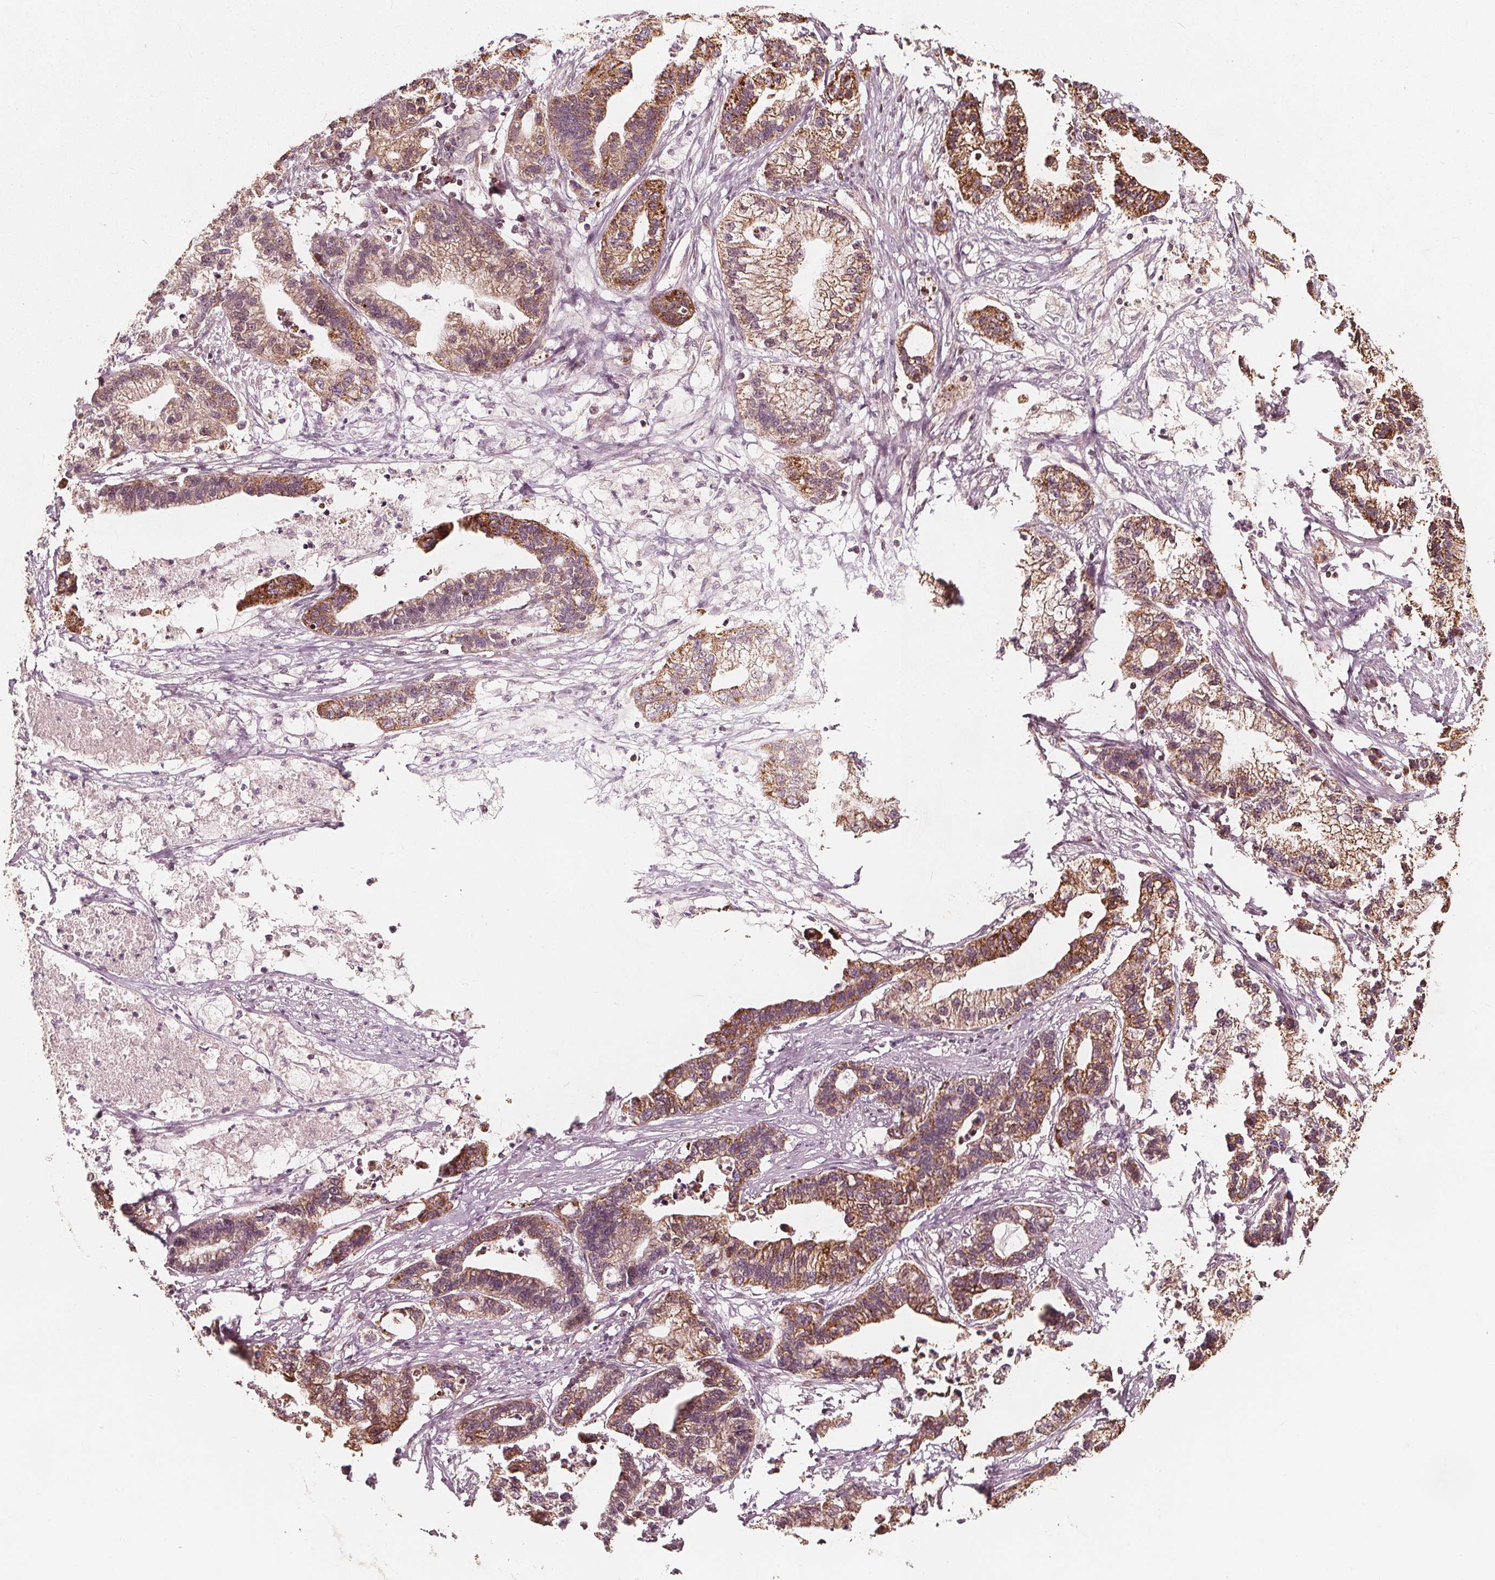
{"staining": {"intensity": "strong", "quantity": ">75%", "location": "cytoplasmic/membranous"}, "tissue": "stomach cancer", "cell_type": "Tumor cells", "image_type": "cancer", "snomed": [{"axis": "morphology", "description": "Adenocarcinoma, NOS"}, {"axis": "topography", "description": "Stomach"}], "caption": "Human stomach cancer stained with a brown dye exhibits strong cytoplasmic/membranous positive positivity in about >75% of tumor cells.", "gene": "AIP", "patient": {"sex": "male", "age": 83}}